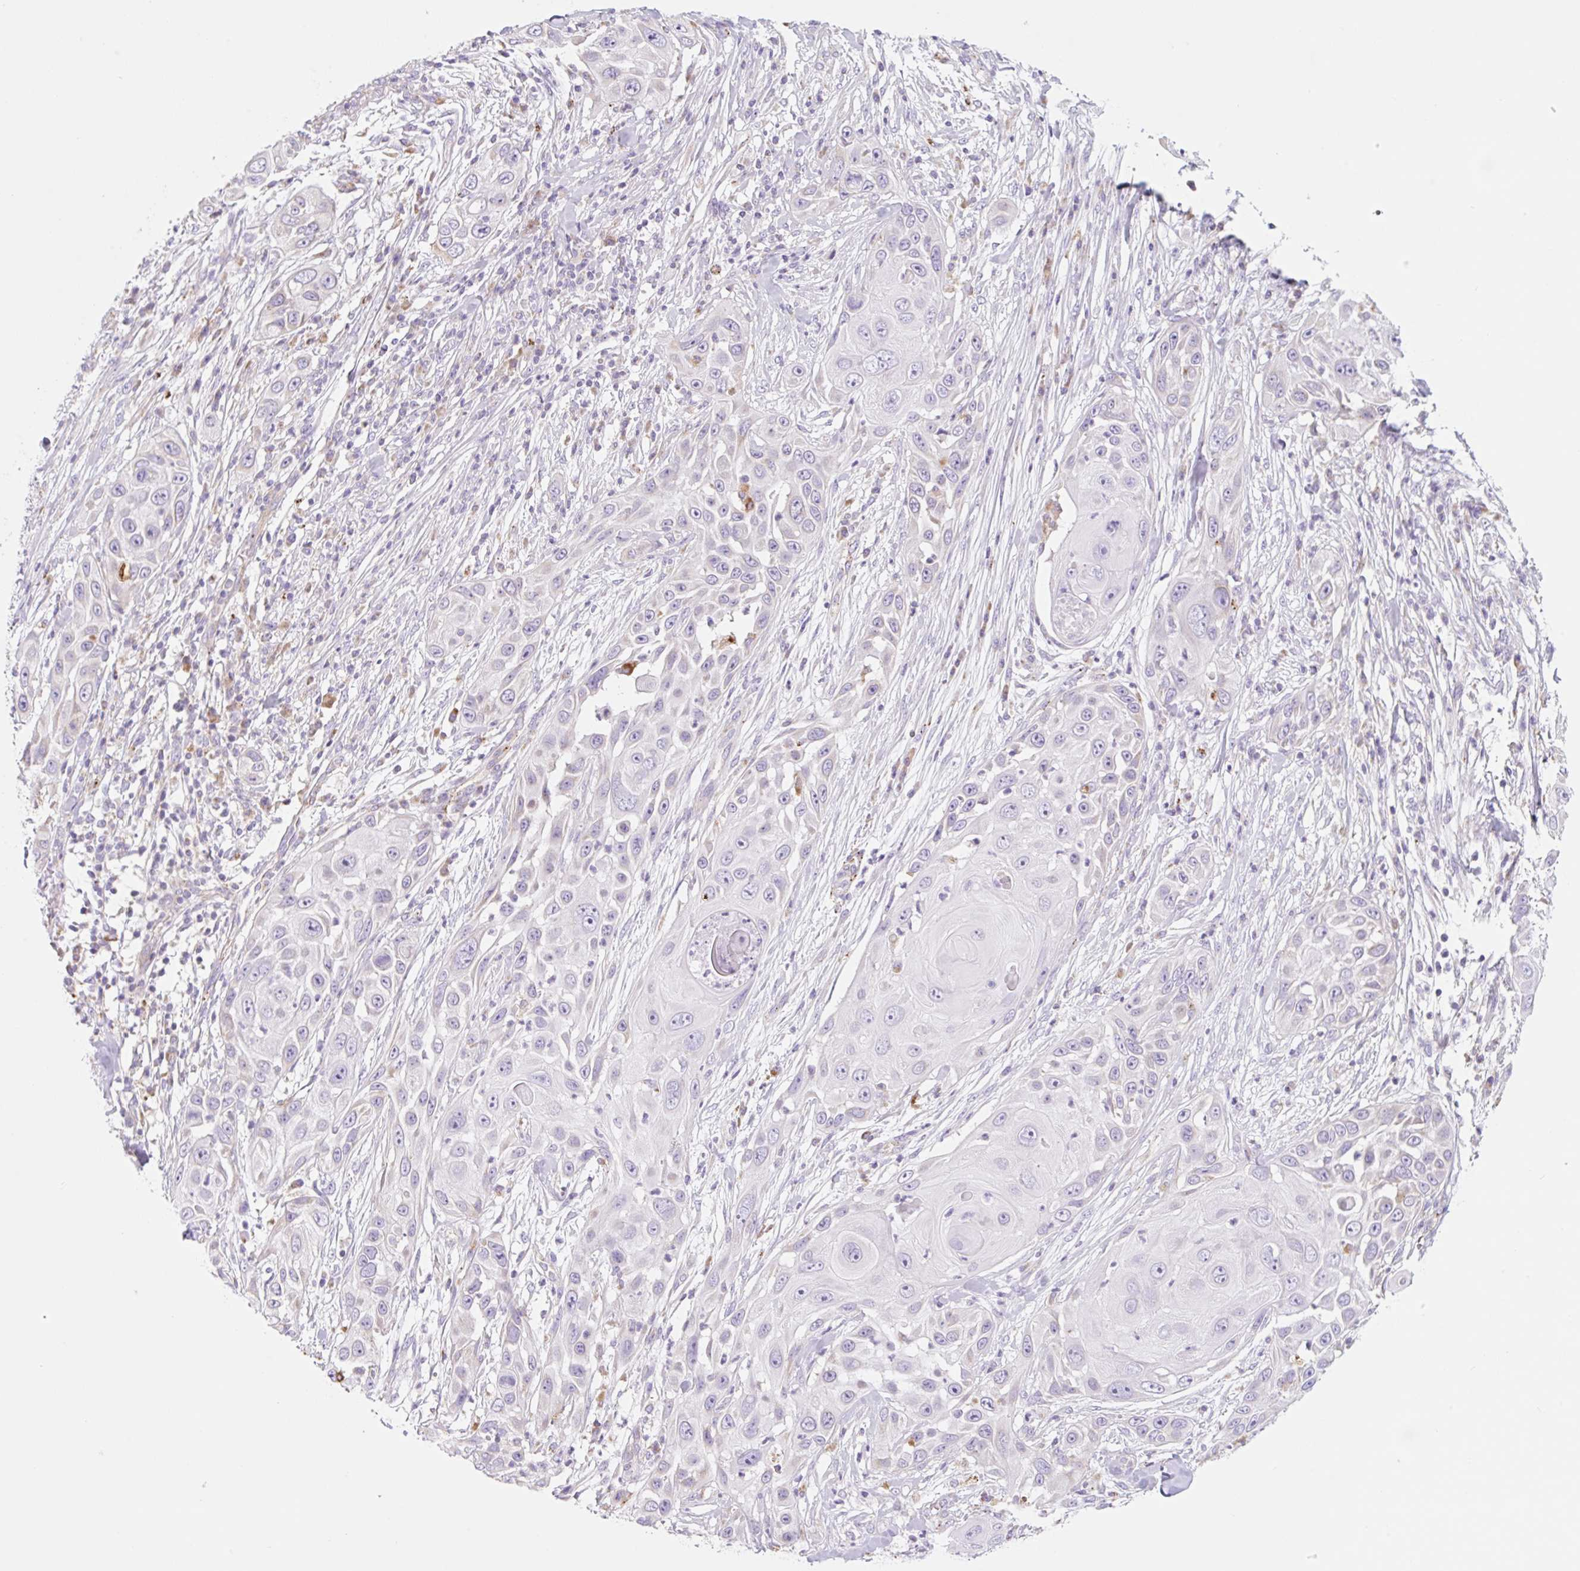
{"staining": {"intensity": "negative", "quantity": "none", "location": "none"}, "tissue": "skin cancer", "cell_type": "Tumor cells", "image_type": "cancer", "snomed": [{"axis": "morphology", "description": "Squamous cell carcinoma, NOS"}, {"axis": "topography", "description": "Skin"}], "caption": "A photomicrograph of skin squamous cell carcinoma stained for a protein shows no brown staining in tumor cells. The staining is performed using DAB (3,3'-diaminobenzidine) brown chromogen with nuclei counter-stained in using hematoxylin.", "gene": "CLEC3A", "patient": {"sex": "female", "age": 44}}